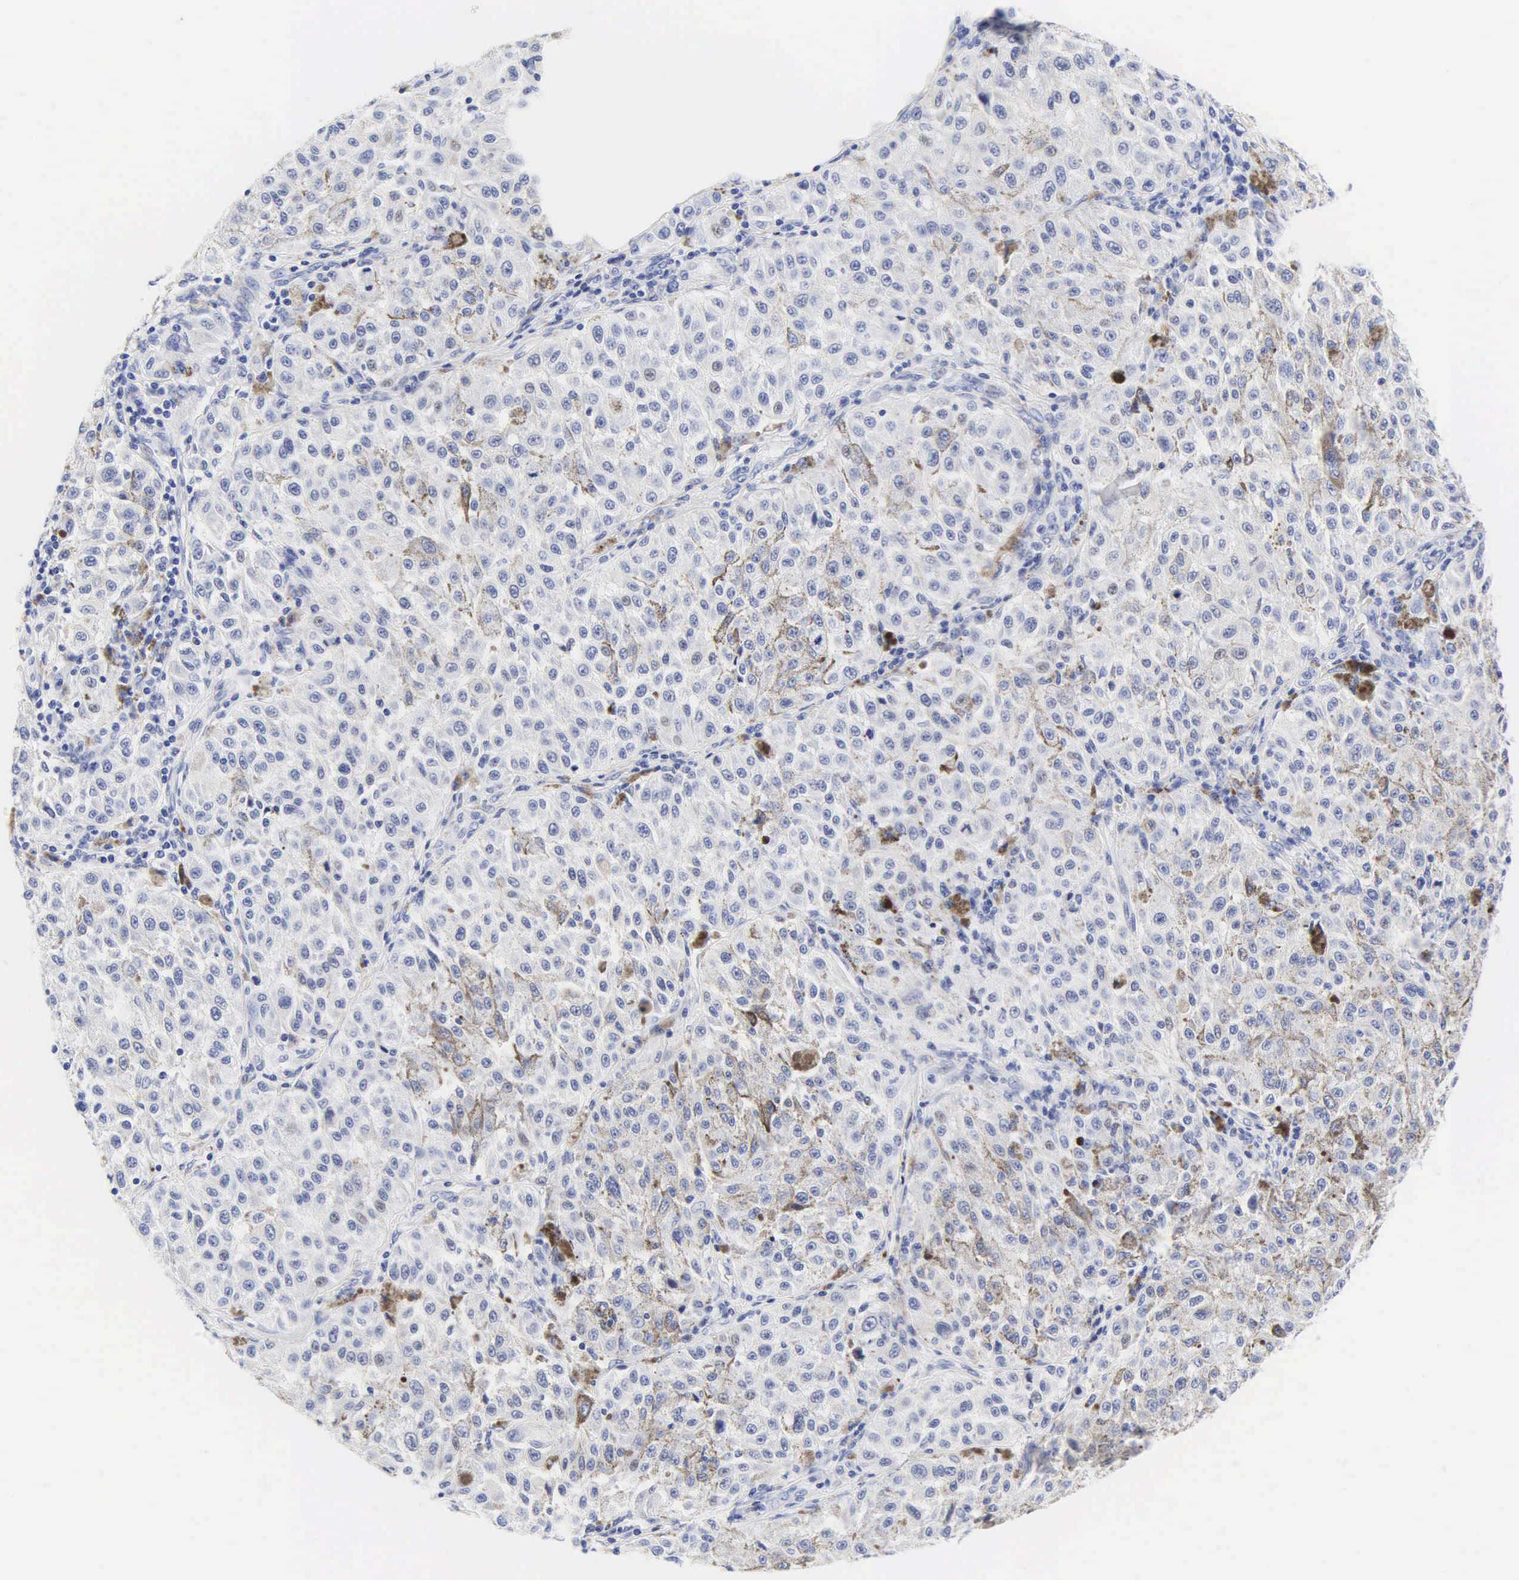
{"staining": {"intensity": "negative", "quantity": "none", "location": "none"}, "tissue": "melanoma", "cell_type": "Tumor cells", "image_type": "cancer", "snomed": [{"axis": "morphology", "description": "Malignant melanoma, NOS"}, {"axis": "topography", "description": "Skin"}], "caption": "Human melanoma stained for a protein using immunohistochemistry (IHC) reveals no expression in tumor cells.", "gene": "DES", "patient": {"sex": "female", "age": 64}}